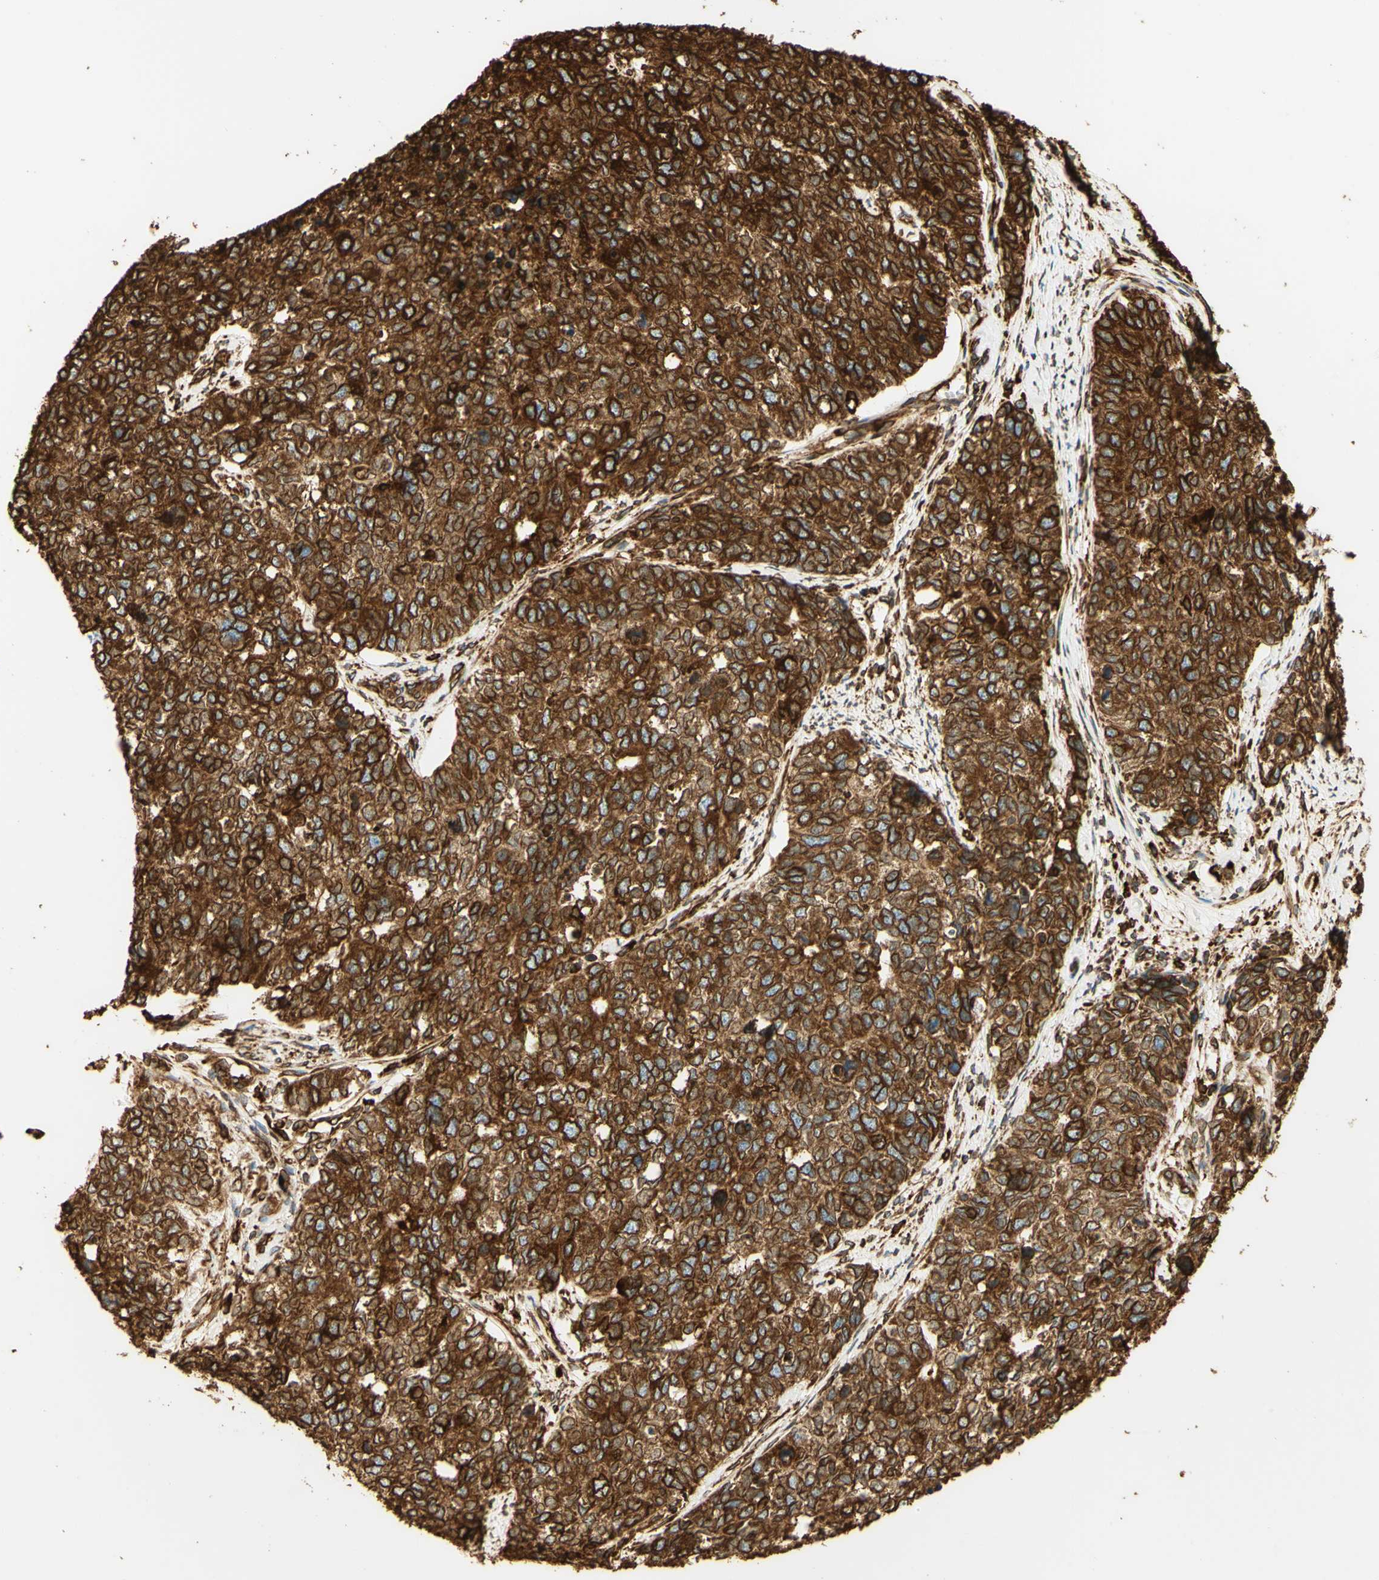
{"staining": {"intensity": "strong", "quantity": ">75%", "location": "cytoplasmic/membranous"}, "tissue": "cervical cancer", "cell_type": "Tumor cells", "image_type": "cancer", "snomed": [{"axis": "morphology", "description": "Squamous cell carcinoma, NOS"}, {"axis": "topography", "description": "Cervix"}], "caption": "An IHC micrograph of neoplastic tissue is shown. Protein staining in brown shows strong cytoplasmic/membranous positivity in cervical squamous cell carcinoma within tumor cells.", "gene": "CANX", "patient": {"sex": "female", "age": 63}}